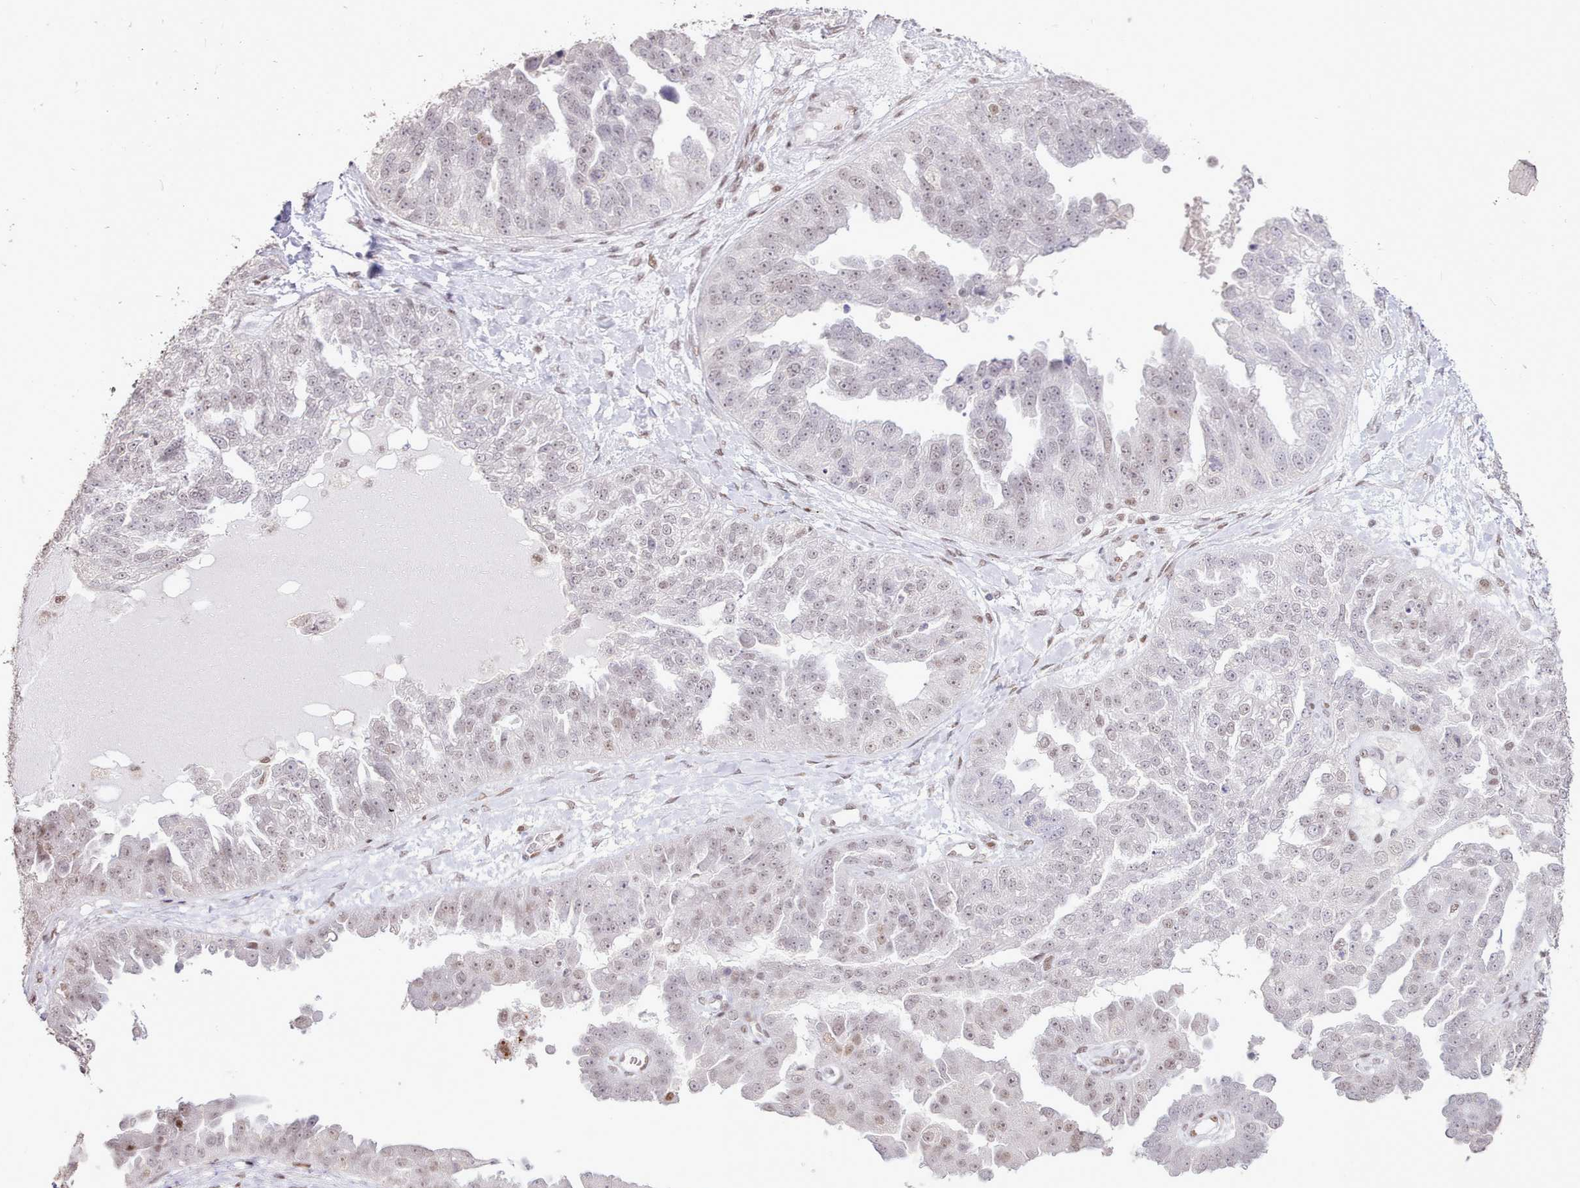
{"staining": {"intensity": "weak", "quantity": "25%-75%", "location": "nuclear"}, "tissue": "ovarian cancer", "cell_type": "Tumor cells", "image_type": "cancer", "snomed": [{"axis": "morphology", "description": "Cystadenocarcinoma, serous, NOS"}, {"axis": "topography", "description": "Ovary"}], "caption": "Human ovarian serous cystadenocarcinoma stained with a brown dye exhibits weak nuclear positive staining in about 25%-75% of tumor cells.", "gene": "TAF15", "patient": {"sex": "female", "age": 58}}